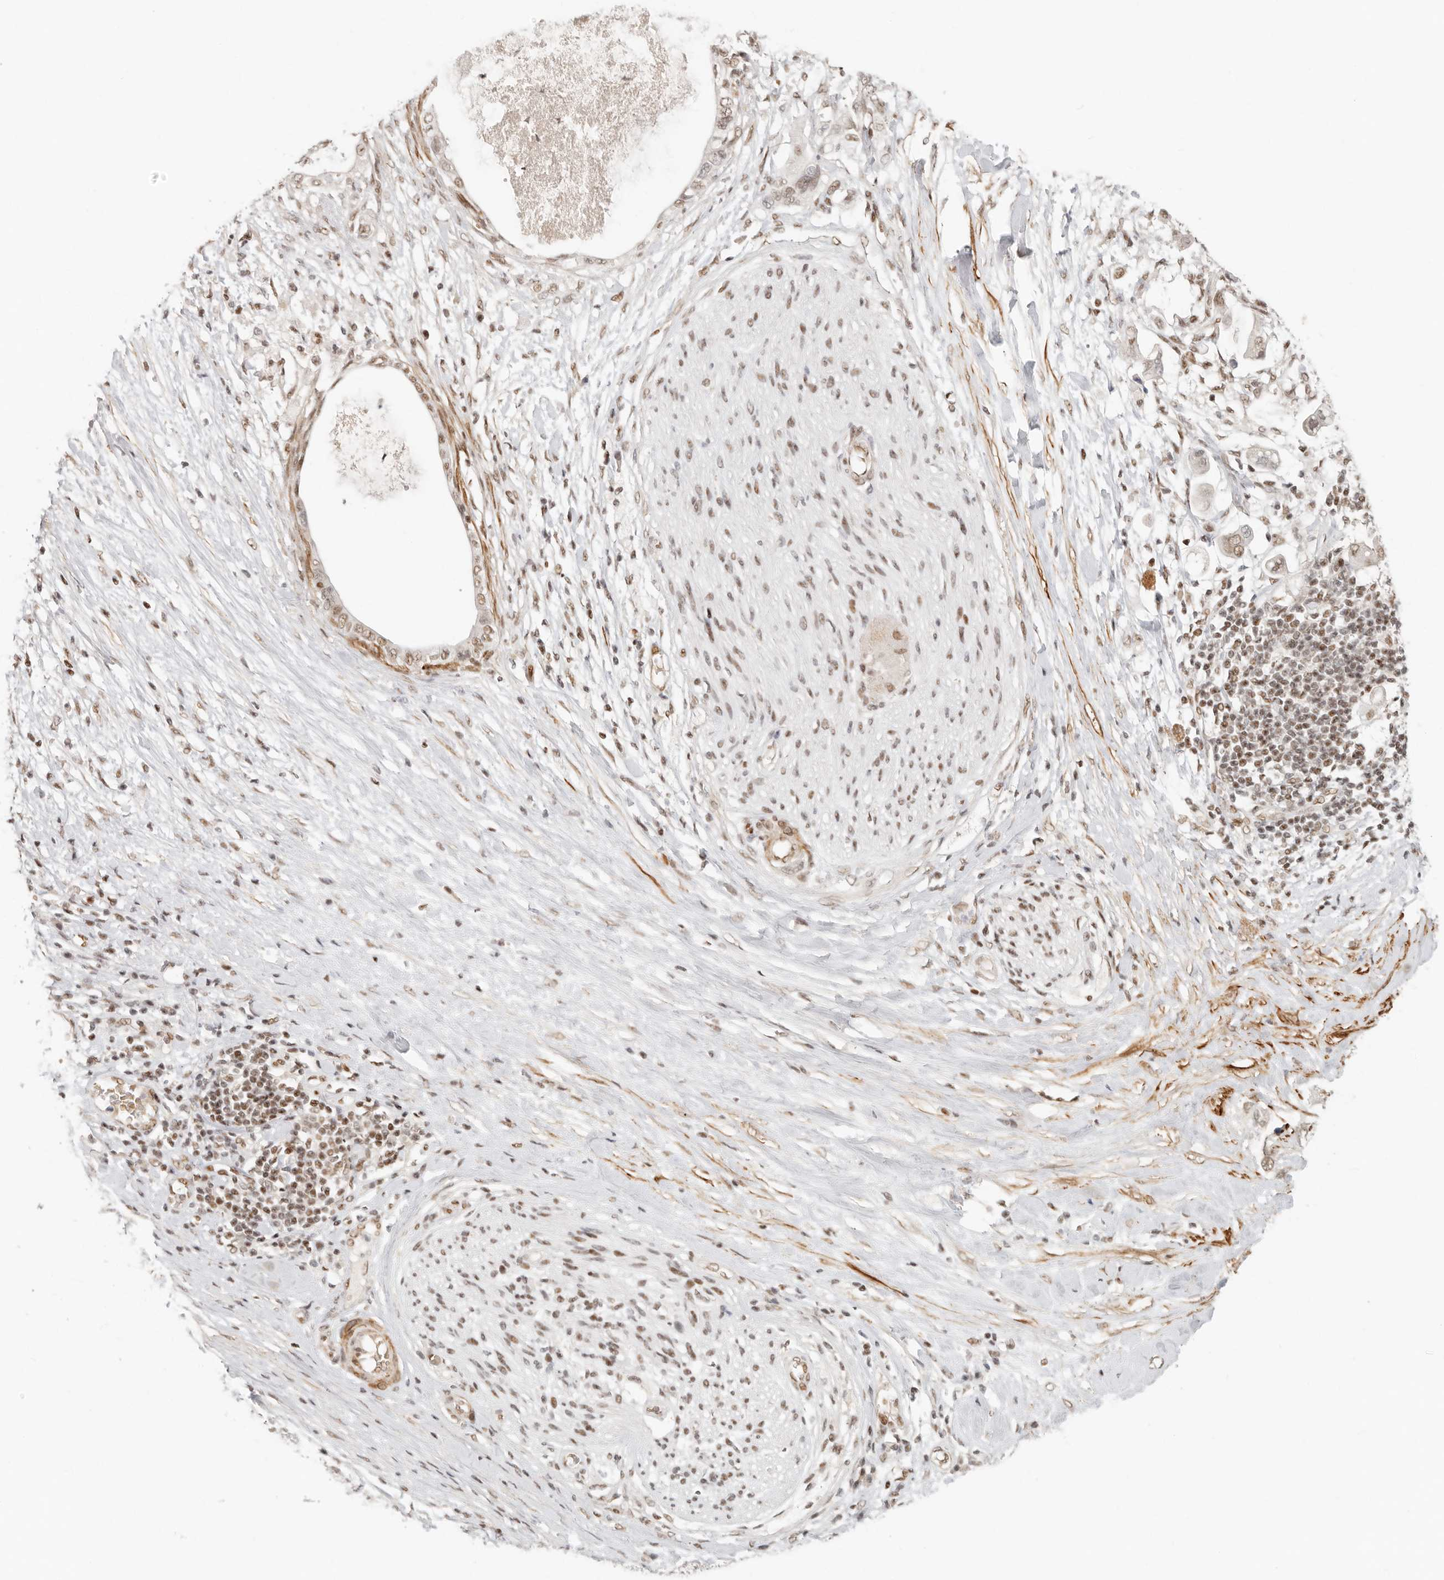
{"staining": {"intensity": "weak", "quantity": ">75%", "location": "nuclear"}, "tissue": "pancreatic cancer", "cell_type": "Tumor cells", "image_type": "cancer", "snomed": [{"axis": "morphology", "description": "Adenocarcinoma, NOS"}, {"axis": "topography", "description": "Pancreas"}], "caption": "DAB immunohistochemical staining of adenocarcinoma (pancreatic) displays weak nuclear protein staining in about >75% of tumor cells.", "gene": "GABPA", "patient": {"sex": "female", "age": 56}}